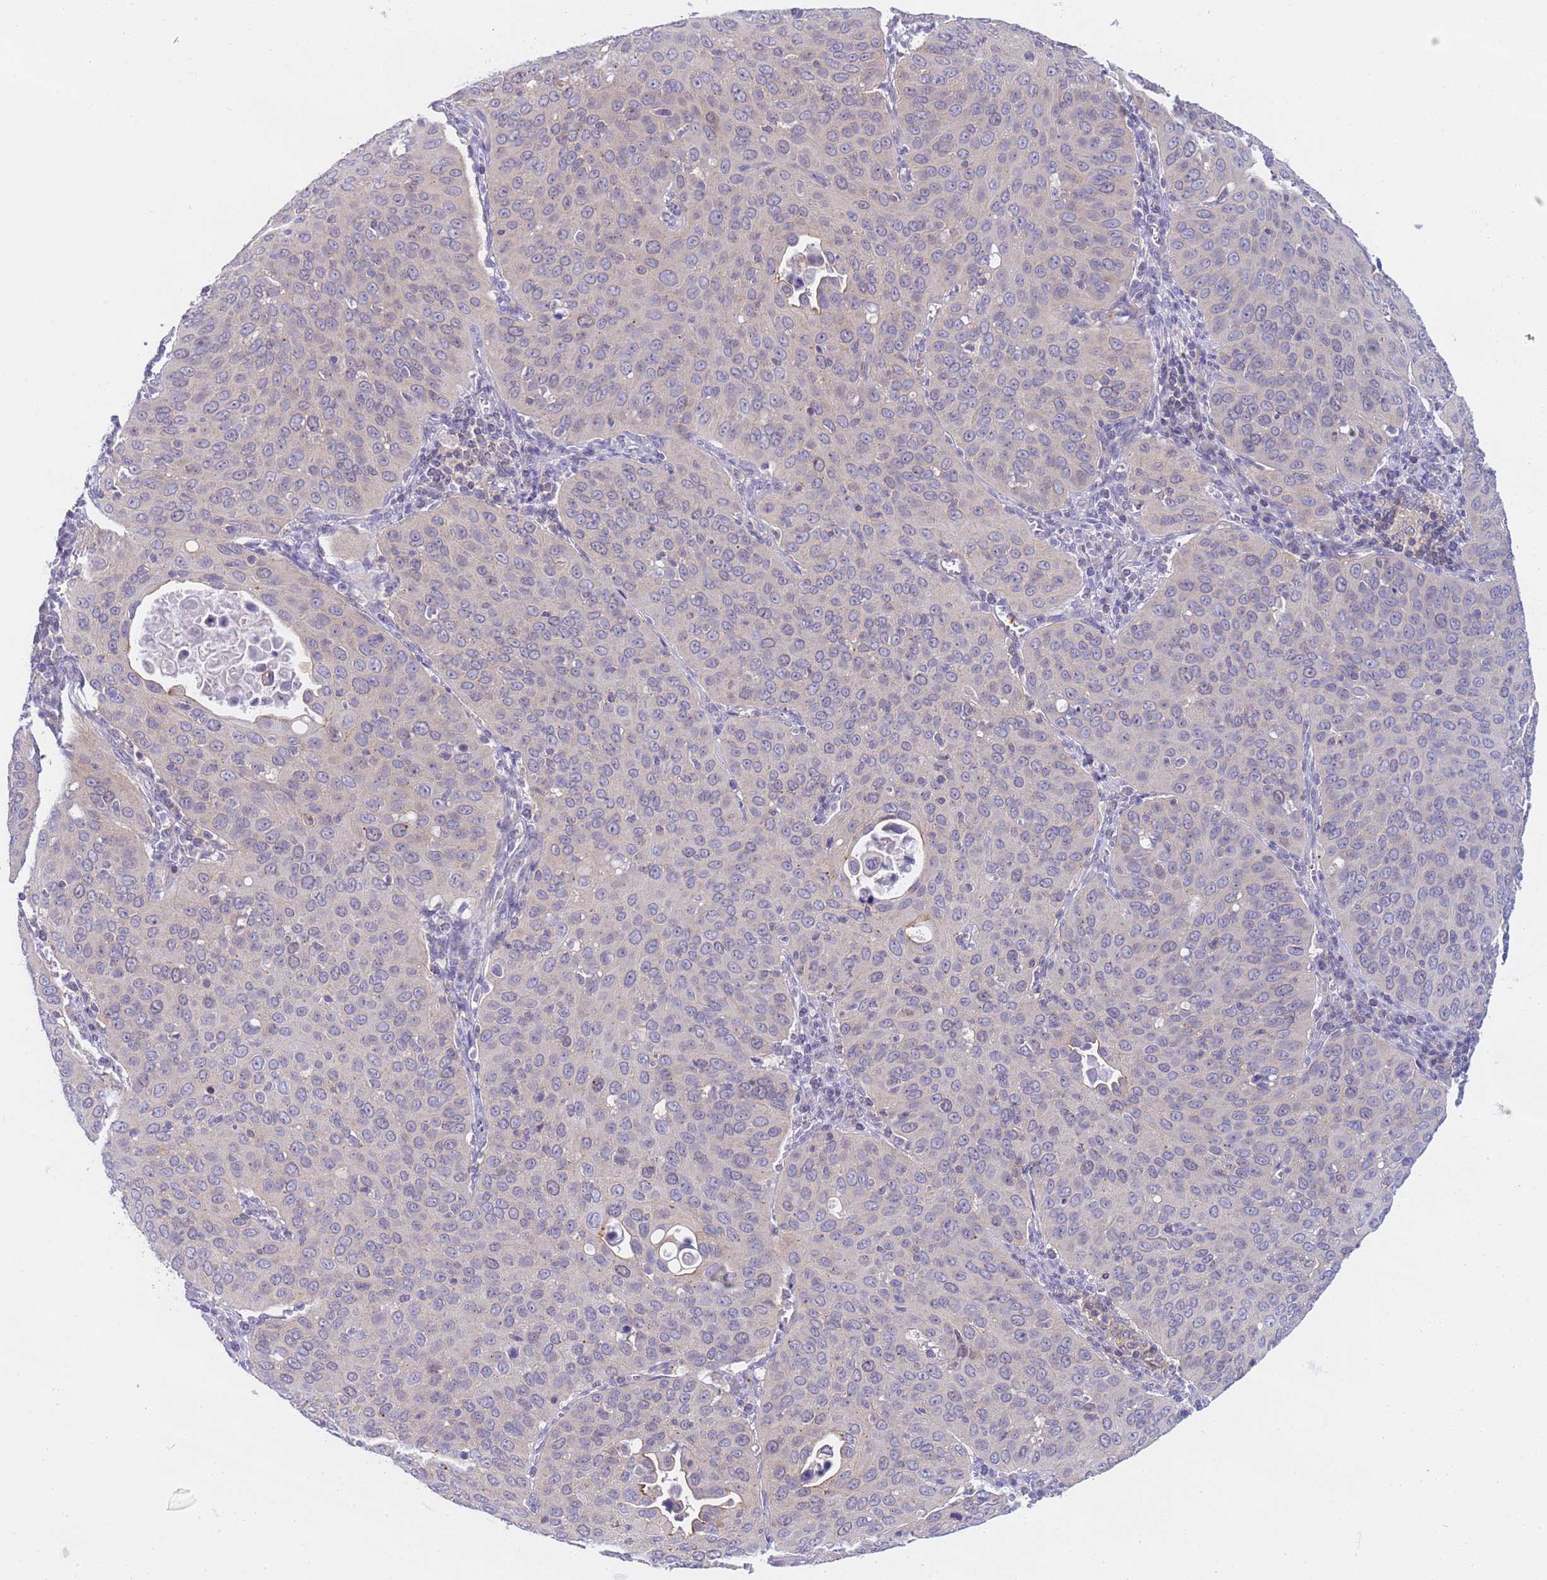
{"staining": {"intensity": "negative", "quantity": "none", "location": "none"}, "tissue": "cervical cancer", "cell_type": "Tumor cells", "image_type": "cancer", "snomed": [{"axis": "morphology", "description": "Squamous cell carcinoma, NOS"}, {"axis": "topography", "description": "Cervix"}], "caption": "An immunohistochemistry (IHC) histopathology image of cervical cancer is shown. There is no staining in tumor cells of cervical cancer.", "gene": "CAPN7", "patient": {"sex": "female", "age": 36}}